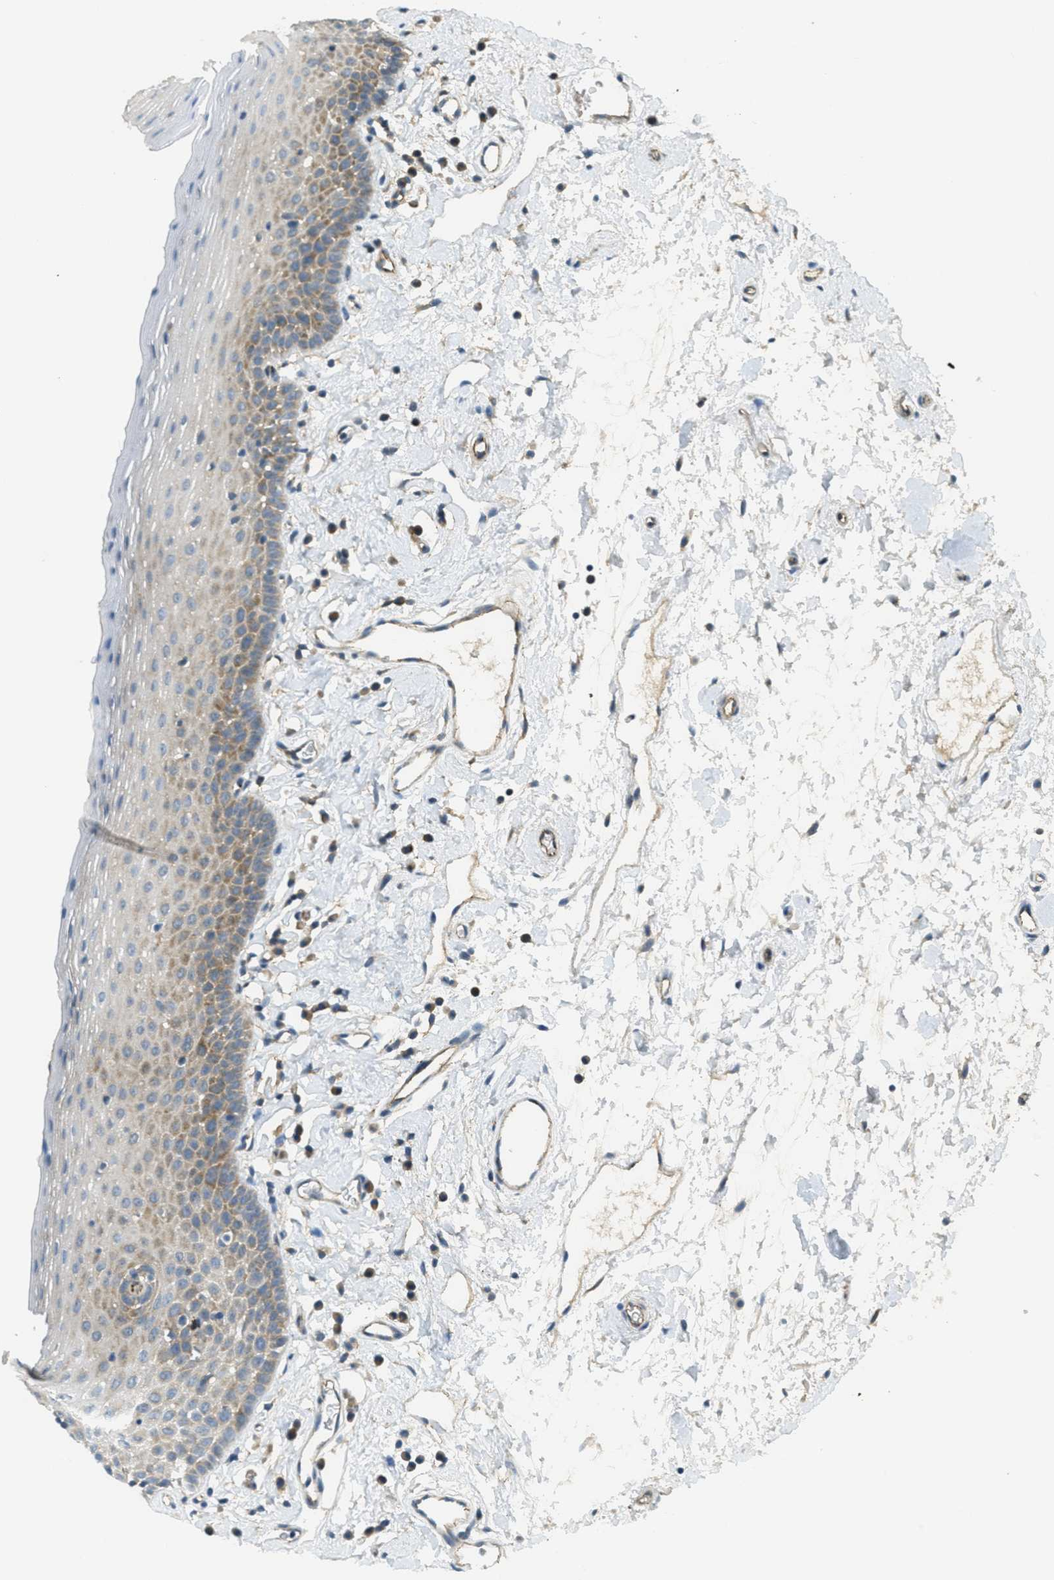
{"staining": {"intensity": "moderate", "quantity": "<25%", "location": "cytoplasmic/membranous"}, "tissue": "oral mucosa", "cell_type": "Squamous epithelial cells", "image_type": "normal", "snomed": [{"axis": "morphology", "description": "Normal tissue, NOS"}, {"axis": "topography", "description": "Oral tissue"}], "caption": "Brown immunohistochemical staining in benign human oral mucosa reveals moderate cytoplasmic/membranous staining in approximately <25% of squamous epithelial cells.", "gene": "JCAD", "patient": {"sex": "male", "age": 66}}